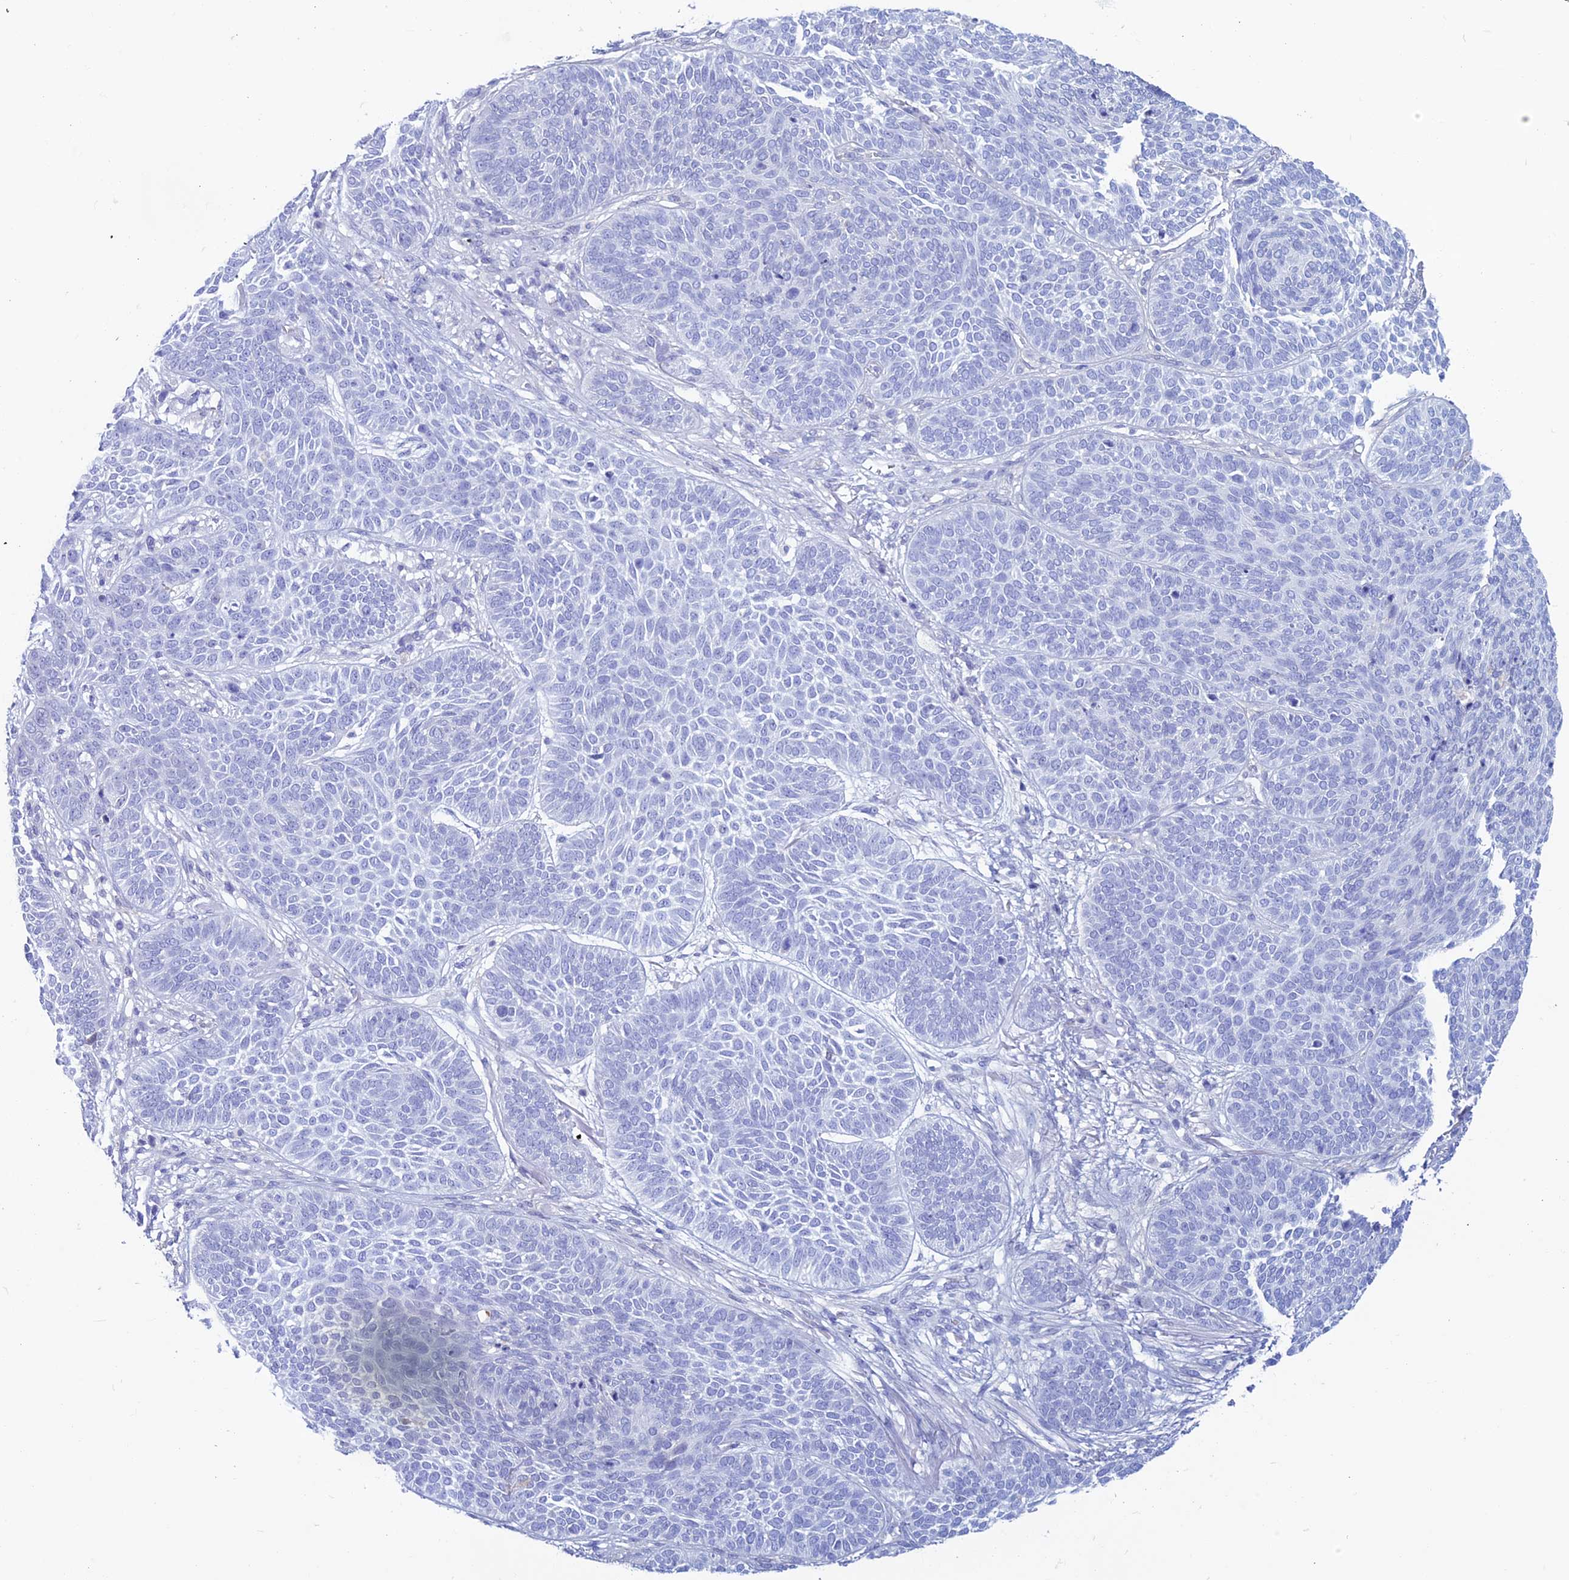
{"staining": {"intensity": "negative", "quantity": "none", "location": "none"}, "tissue": "skin cancer", "cell_type": "Tumor cells", "image_type": "cancer", "snomed": [{"axis": "morphology", "description": "Basal cell carcinoma"}, {"axis": "topography", "description": "Skin"}], "caption": "Tumor cells are negative for brown protein staining in skin cancer (basal cell carcinoma).", "gene": "KCNK17", "patient": {"sex": "male", "age": 85}}